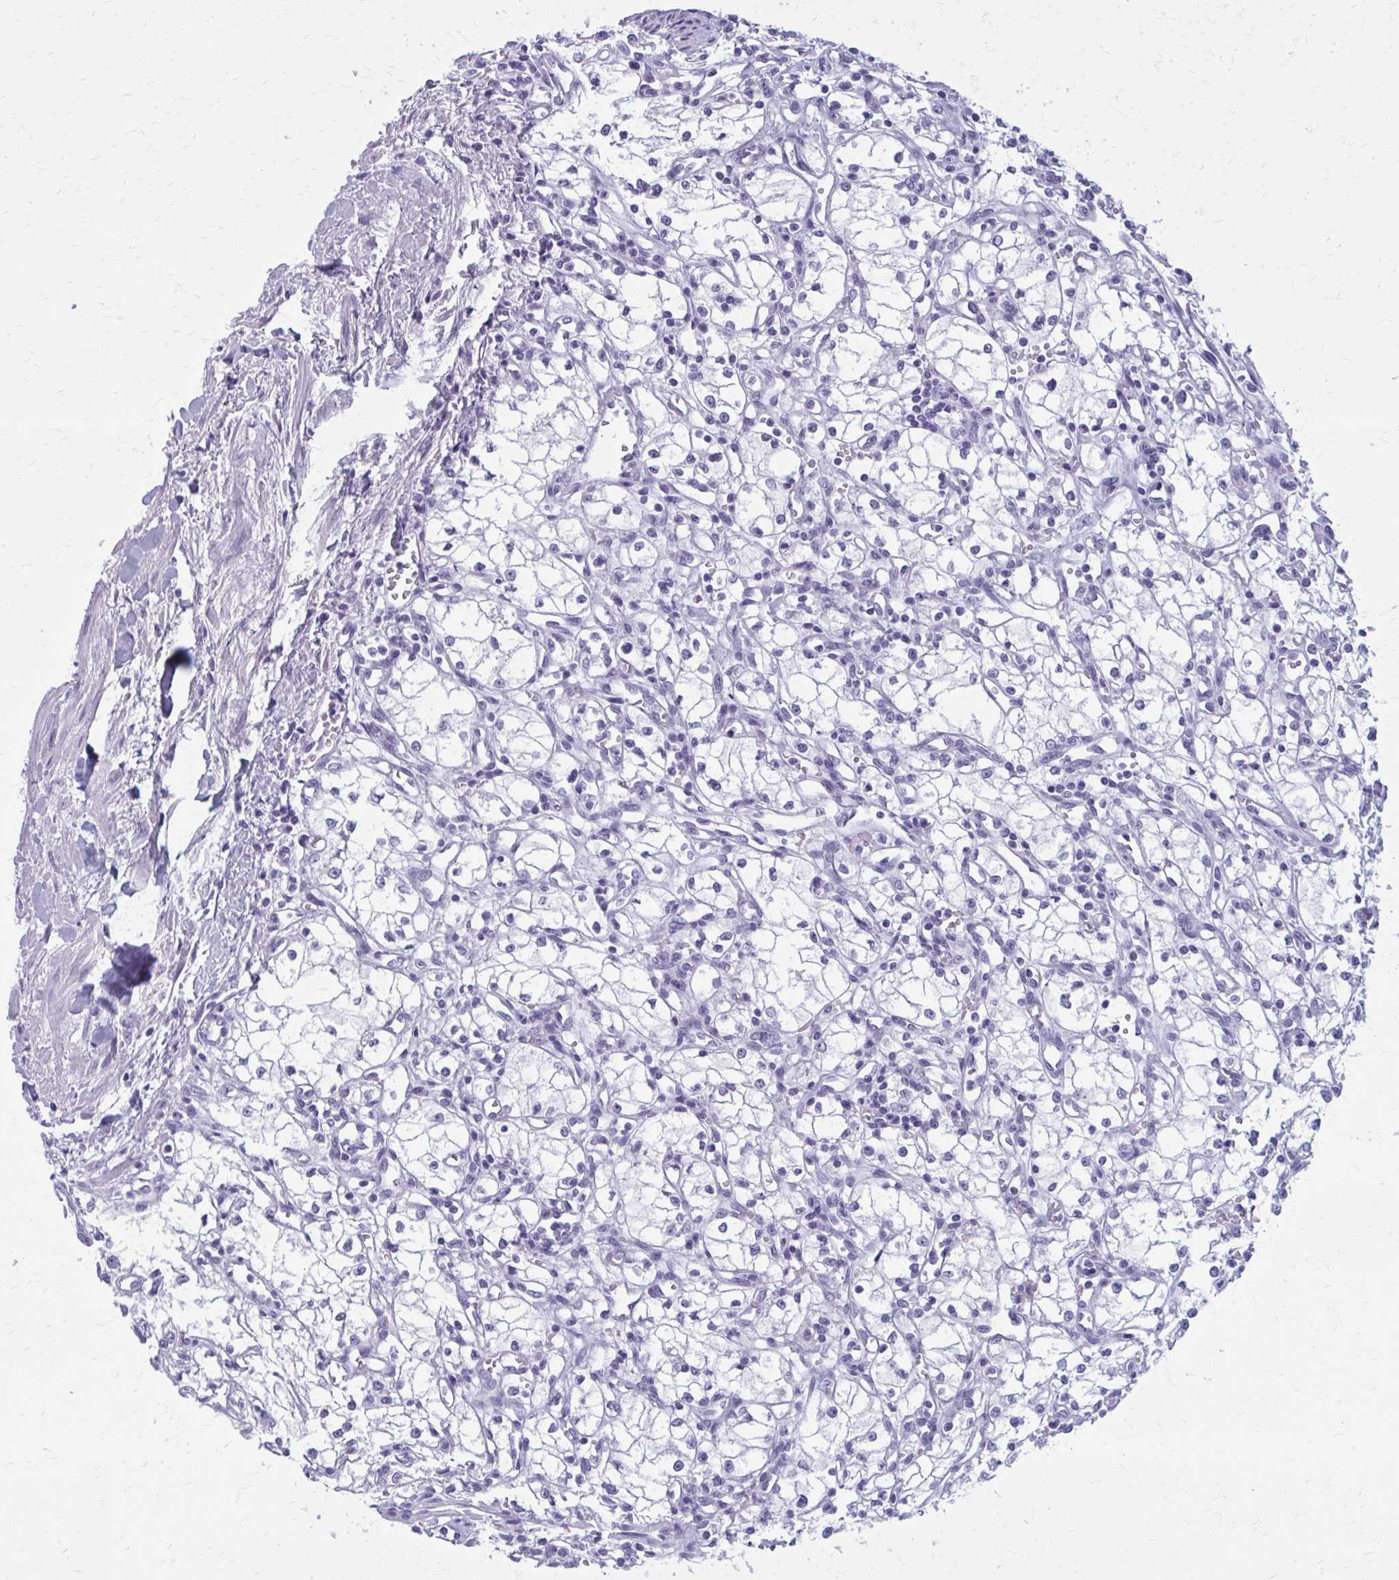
{"staining": {"intensity": "negative", "quantity": "none", "location": "none"}, "tissue": "renal cancer", "cell_type": "Tumor cells", "image_type": "cancer", "snomed": [{"axis": "morphology", "description": "Adenocarcinoma, NOS"}, {"axis": "topography", "description": "Kidney"}], "caption": "There is no significant positivity in tumor cells of adenocarcinoma (renal).", "gene": "ZDHHC7", "patient": {"sex": "male", "age": 59}}